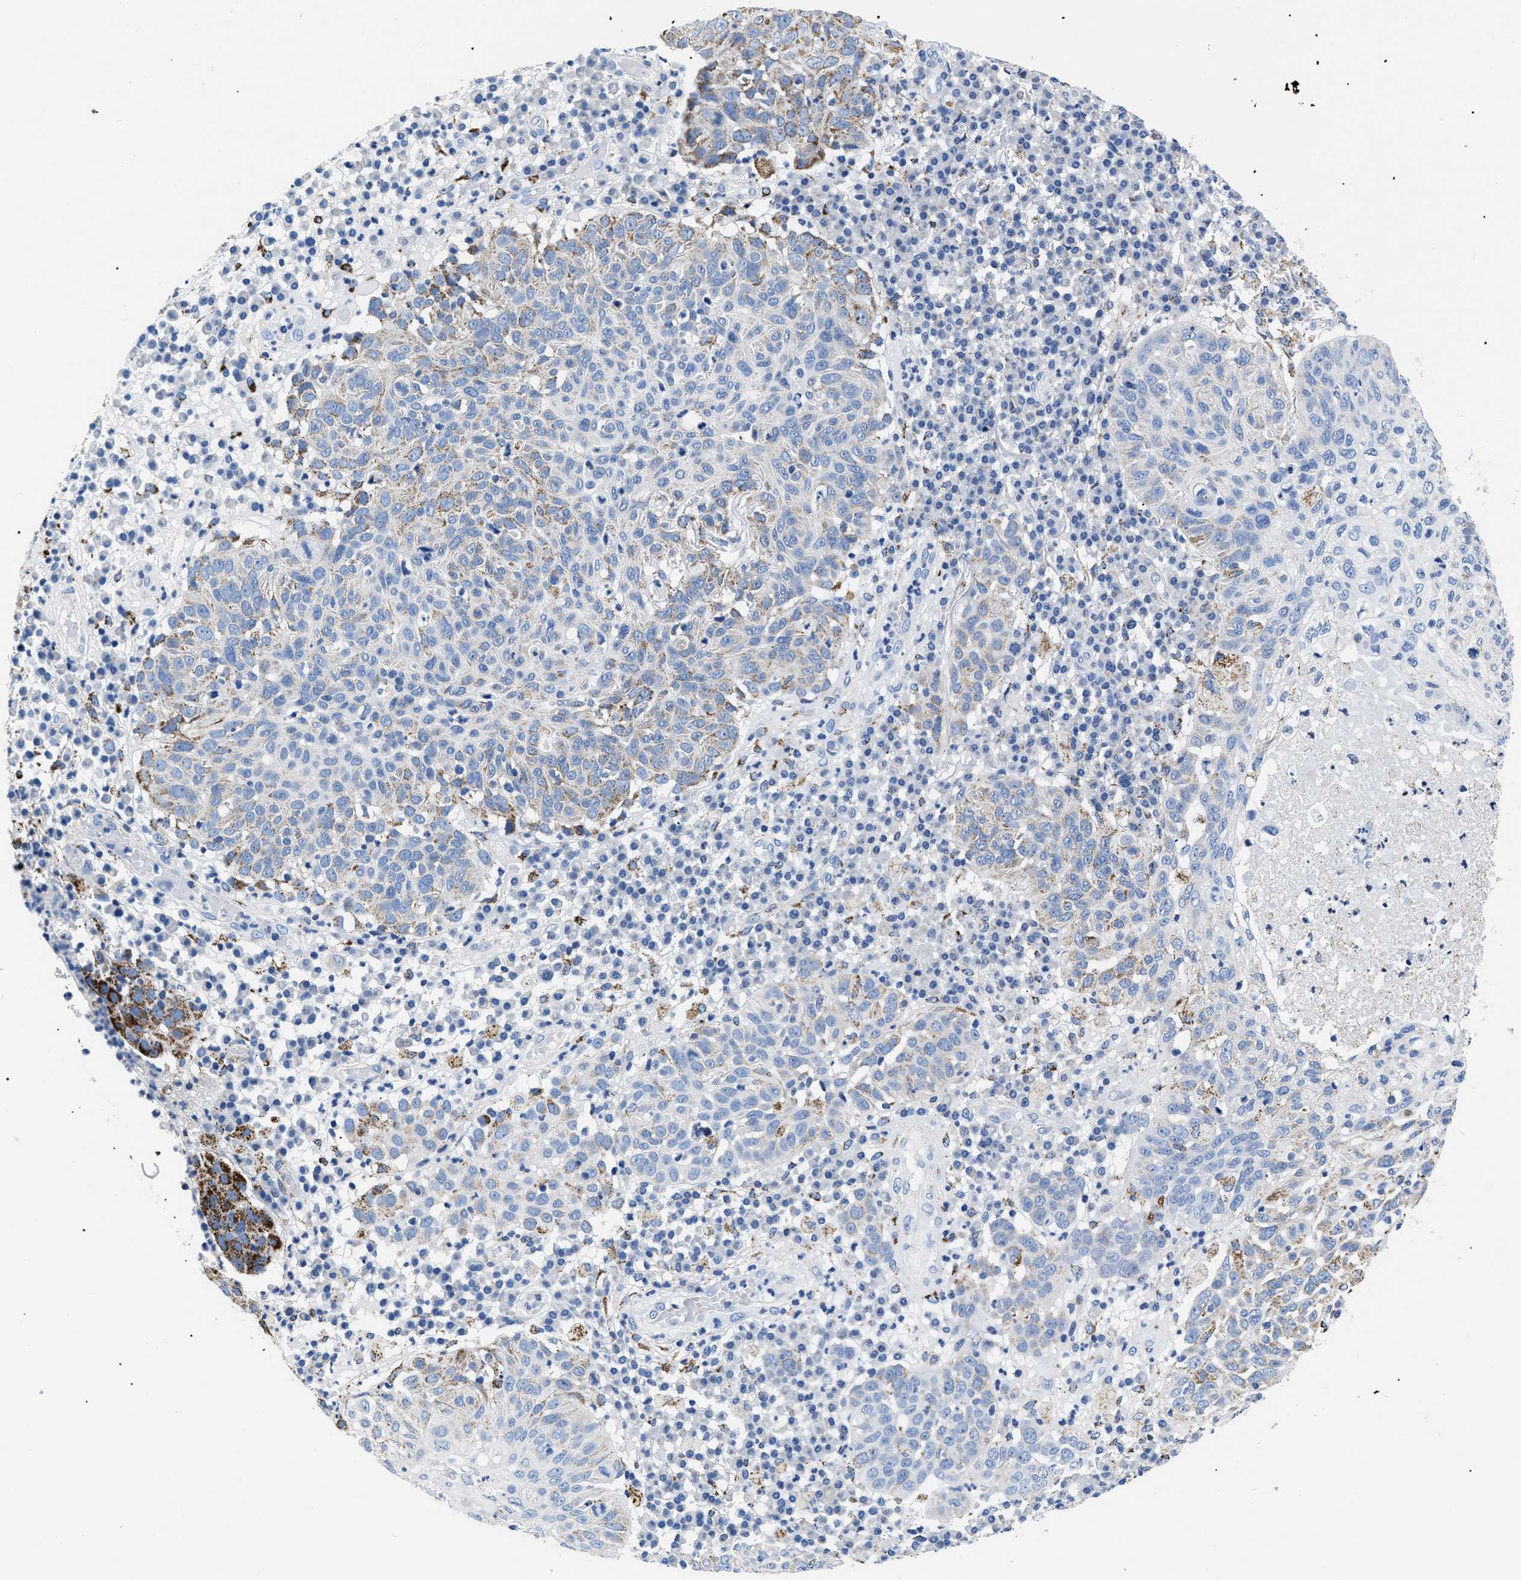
{"staining": {"intensity": "weak", "quantity": "<25%", "location": "cytoplasmic/membranous"}, "tissue": "skin cancer", "cell_type": "Tumor cells", "image_type": "cancer", "snomed": [{"axis": "morphology", "description": "Squamous cell carcinoma in situ, NOS"}, {"axis": "morphology", "description": "Squamous cell carcinoma, NOS"}, {"axis": "topography", "description": "Skin"}], "caption": "Tumor cells show no significant protein positivity in skin squamous cell carcinoma. (Immunohistochemistry, brightfield microscopy, high magnification).", "gene": "GPR149", "patient": {"sex": "male", "age": 93}}